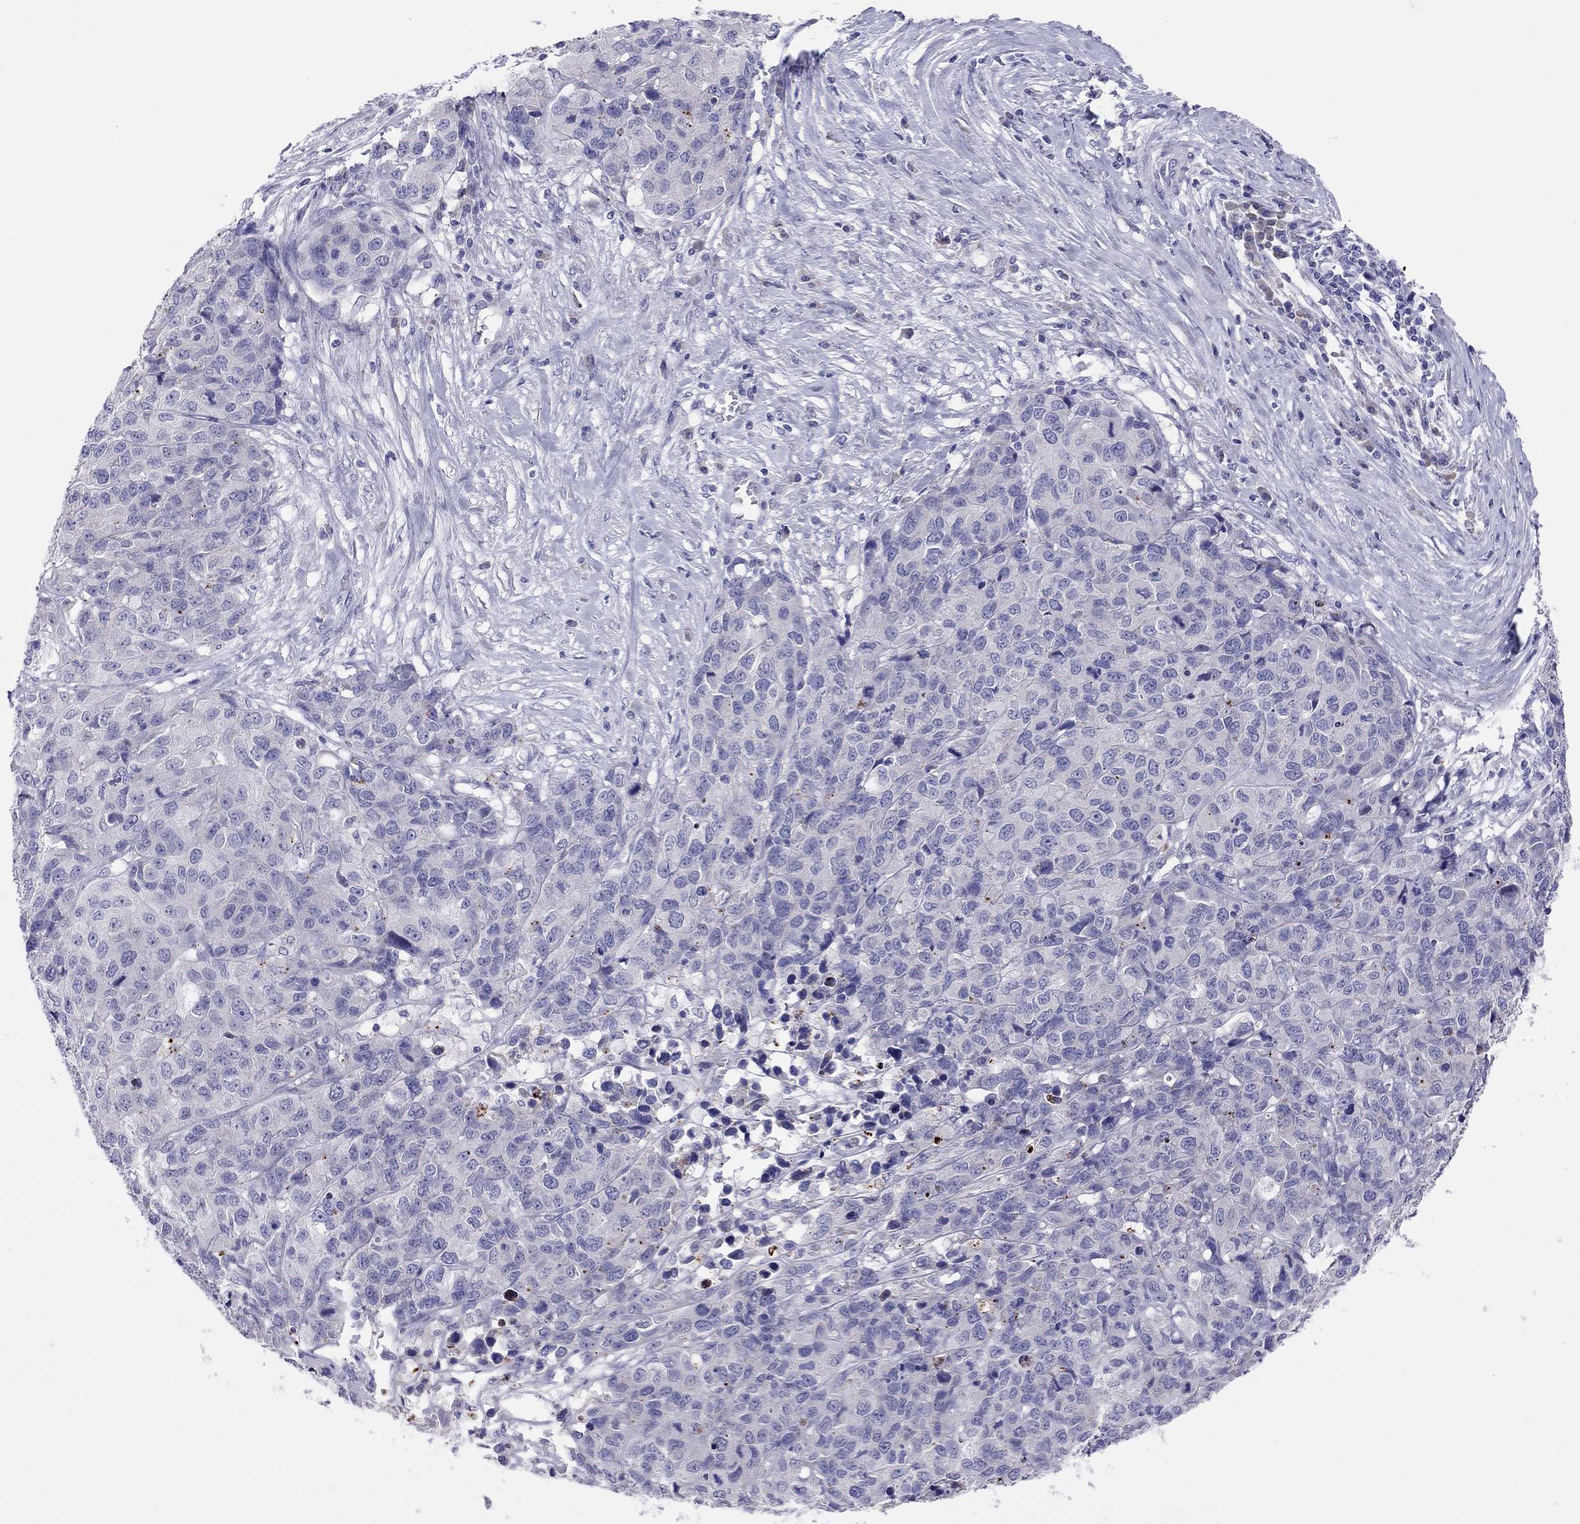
{"staining": {"intensity": "negative", "quantity": "none", "location": "none"}, "tissue": "ovarian cancer", "cell_type": "Tumor cells", "image_type": "cancer", "snomed": [{"axis": "morphology", "description": "Cystadenocarcinoma, serous, NOS"}, {"axis": "topography", "description": "Ovary"}], "caption": "Human ovarian cancer stained for a protein using immunohistochemistry (IHC) exhibits no expression in tumor cells.", "gene": "COL9A1", "patient": {"sex": "female", "age": 87}}